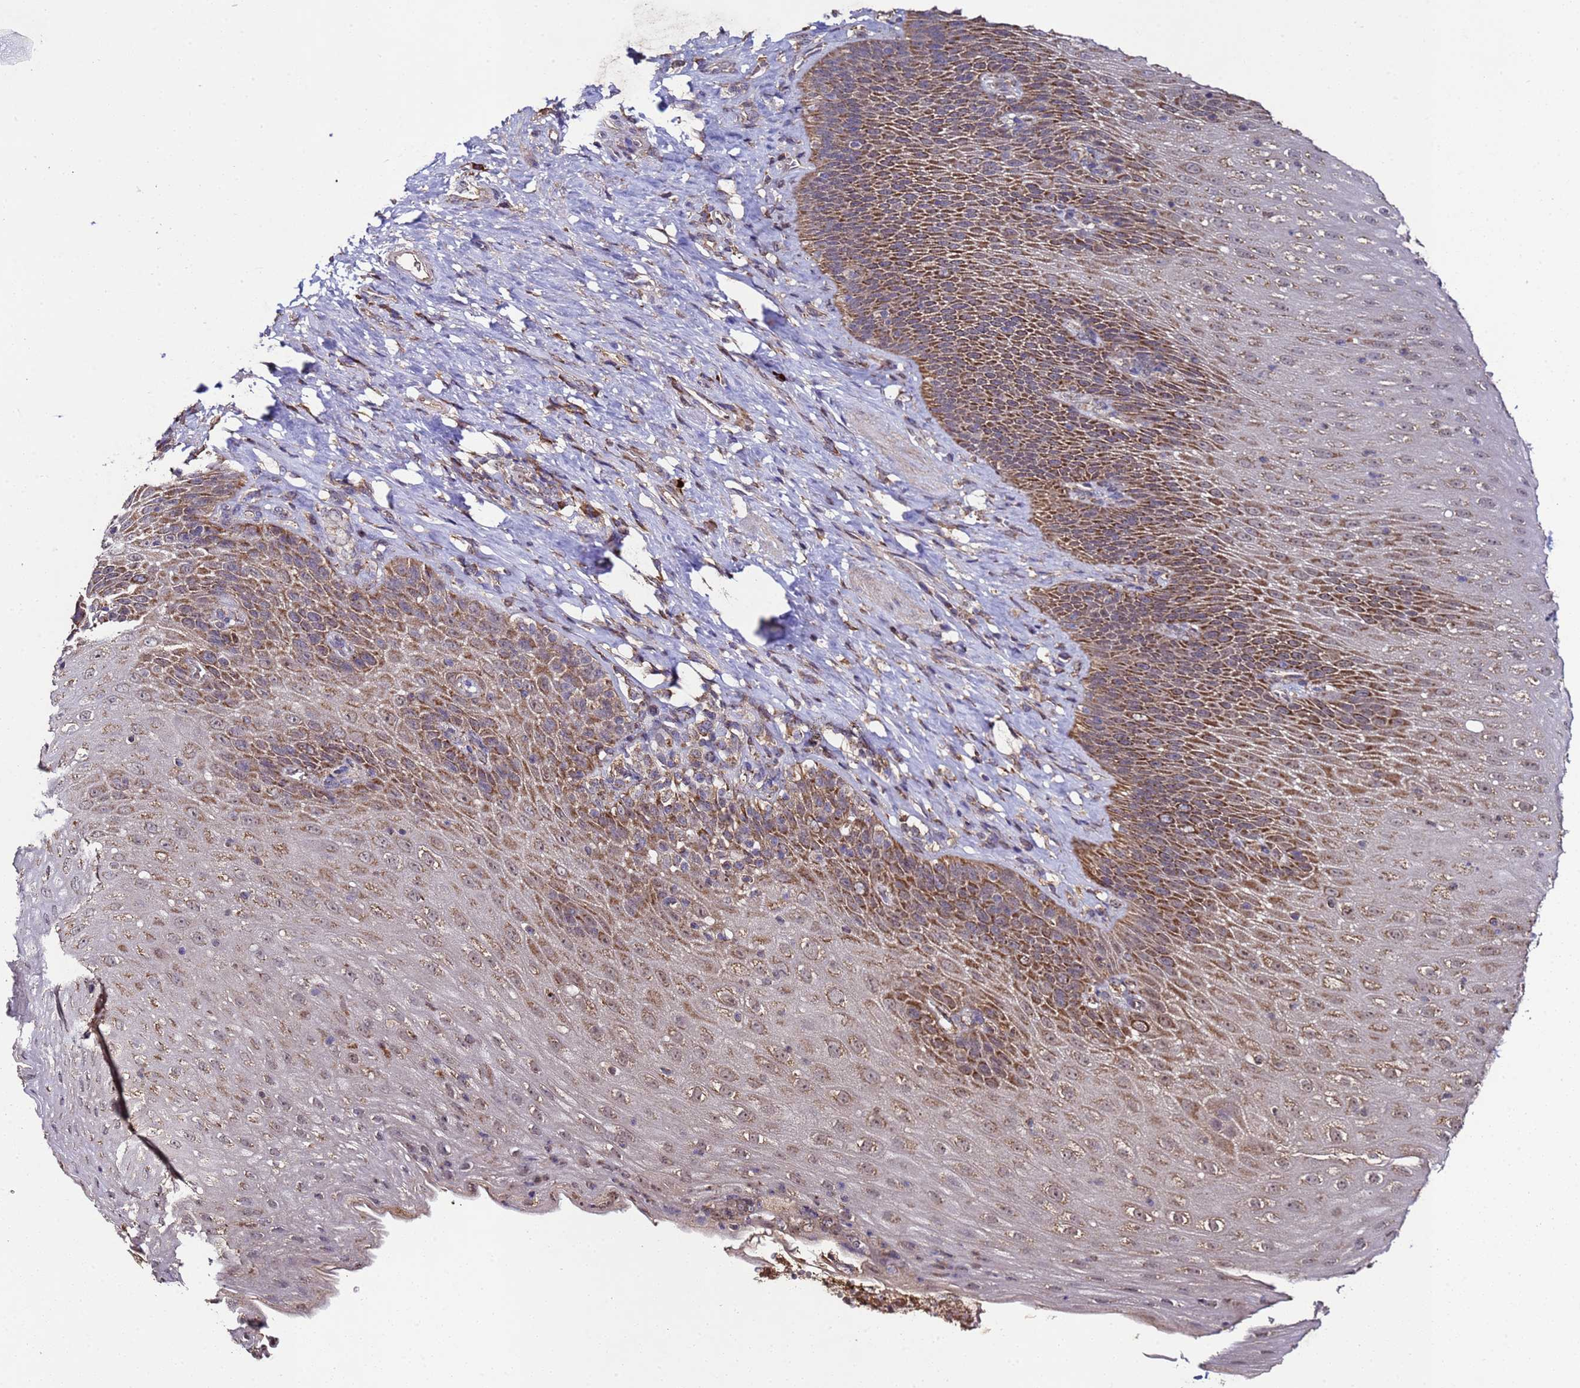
{"staining": {"intensity": "strong", "quantity": ">75%", "location": "cytoplasmic/membranous"}, "tissue": "esophagus", "cell_type": "Squamous epithelial cells", "image_type": "normal", "snomed": [{"axis": "morphology", "description": "Normal tissue, NOS"}, {"axis": "topography", "description": "Esophagus"}], "caption": "Squamous epithelial cells display high levels of strong cytoplasmic/membranous expression in about >75% of cells in unremarkable human esophagus. Using DAB (3,3'-diaminobenzidine) (brown) and hematoxylin (blue) stains, captured at high magnification using brightfield microscopy.", "gene": "HSPBAP1", "patient": {"sex": "female", "age": 61}}